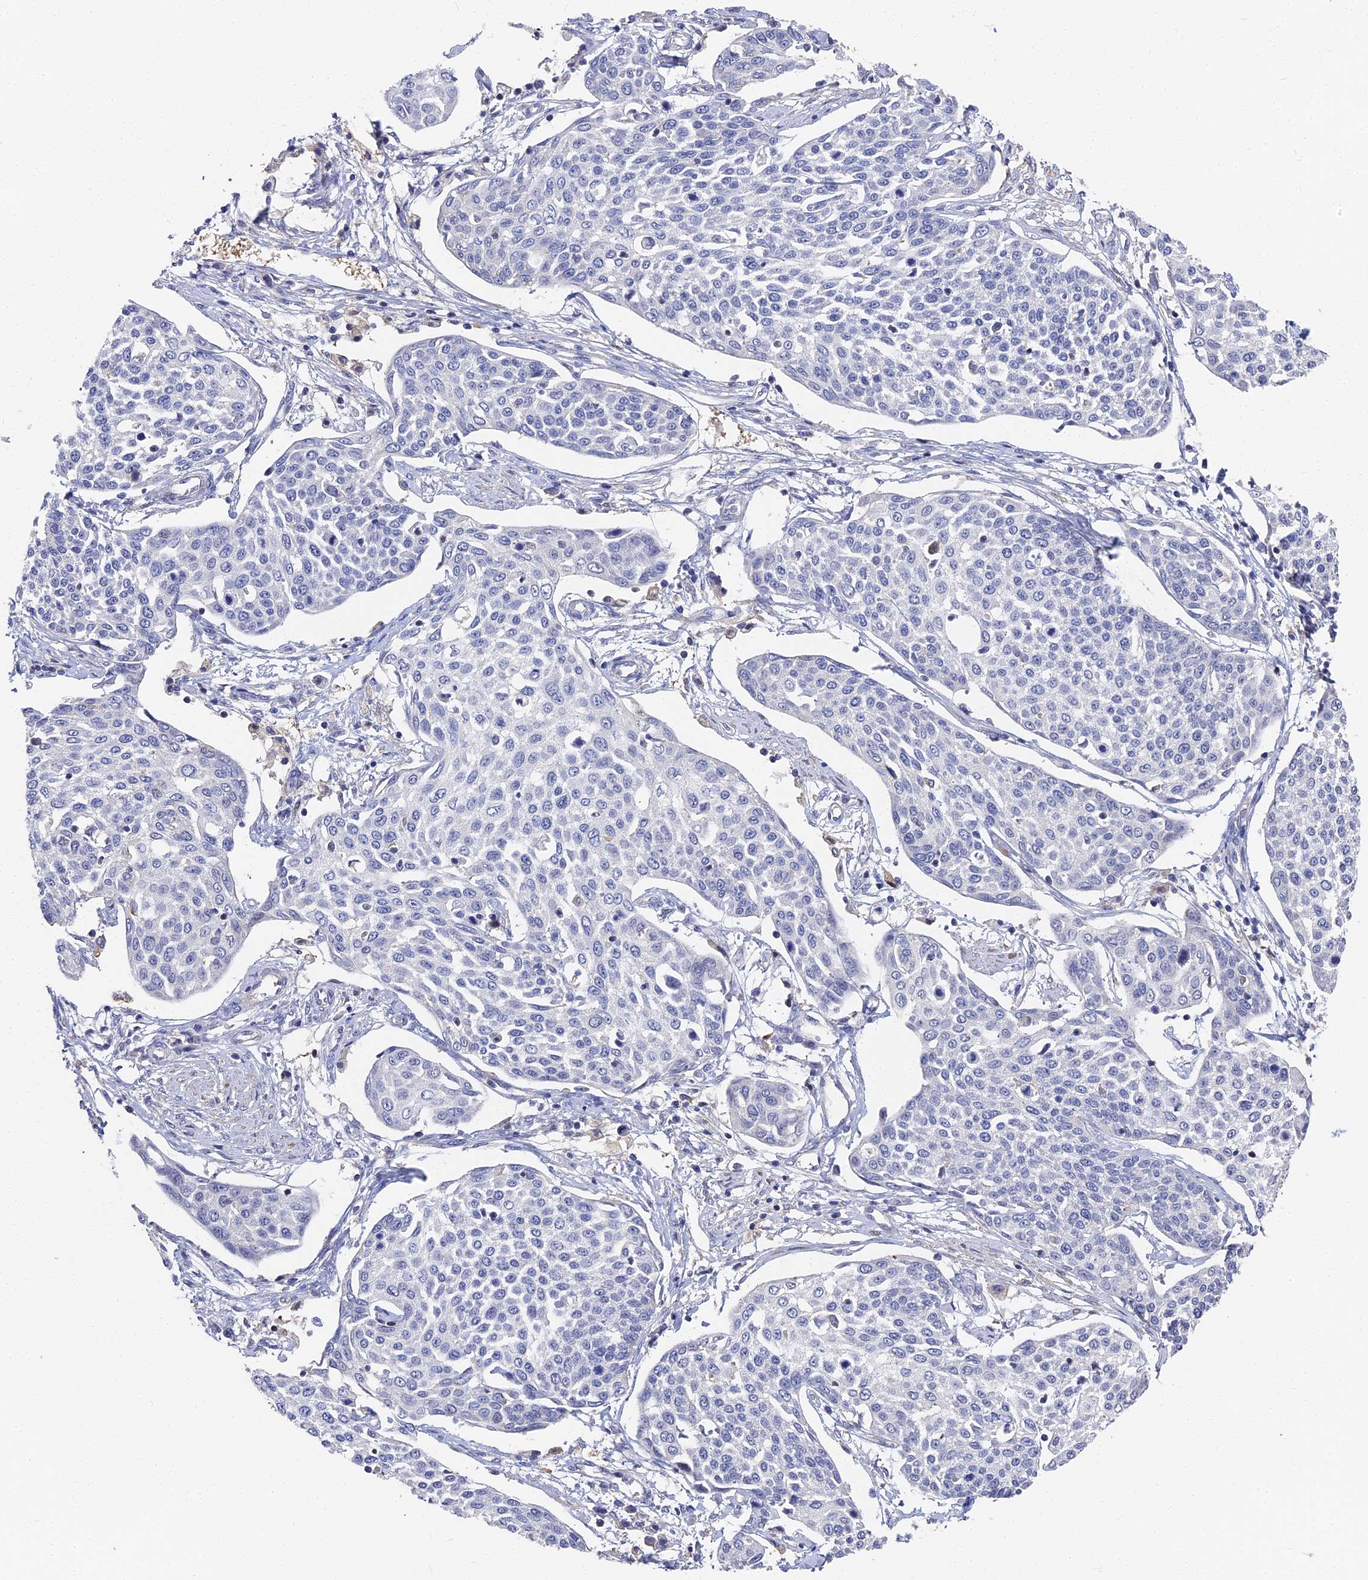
{"staining": {"intensity": "negative", "quantity": "none", "location": "none"}, "tissue": "cervical cancer", "cell_type": "Tumor cells", "image_type": "cancer", "snomed": [{"axis": "morphology", "description": "Squamous cell carcinoma, NOS"}, {"axis": "topography", "description": "Cervix"}], "caption": "Tumor cells show no significant protein positivity in cervical cancer (squamous cell carcinoma).", "gene": "CCDC113", "patient": {"sex": "female", "age": 34}}